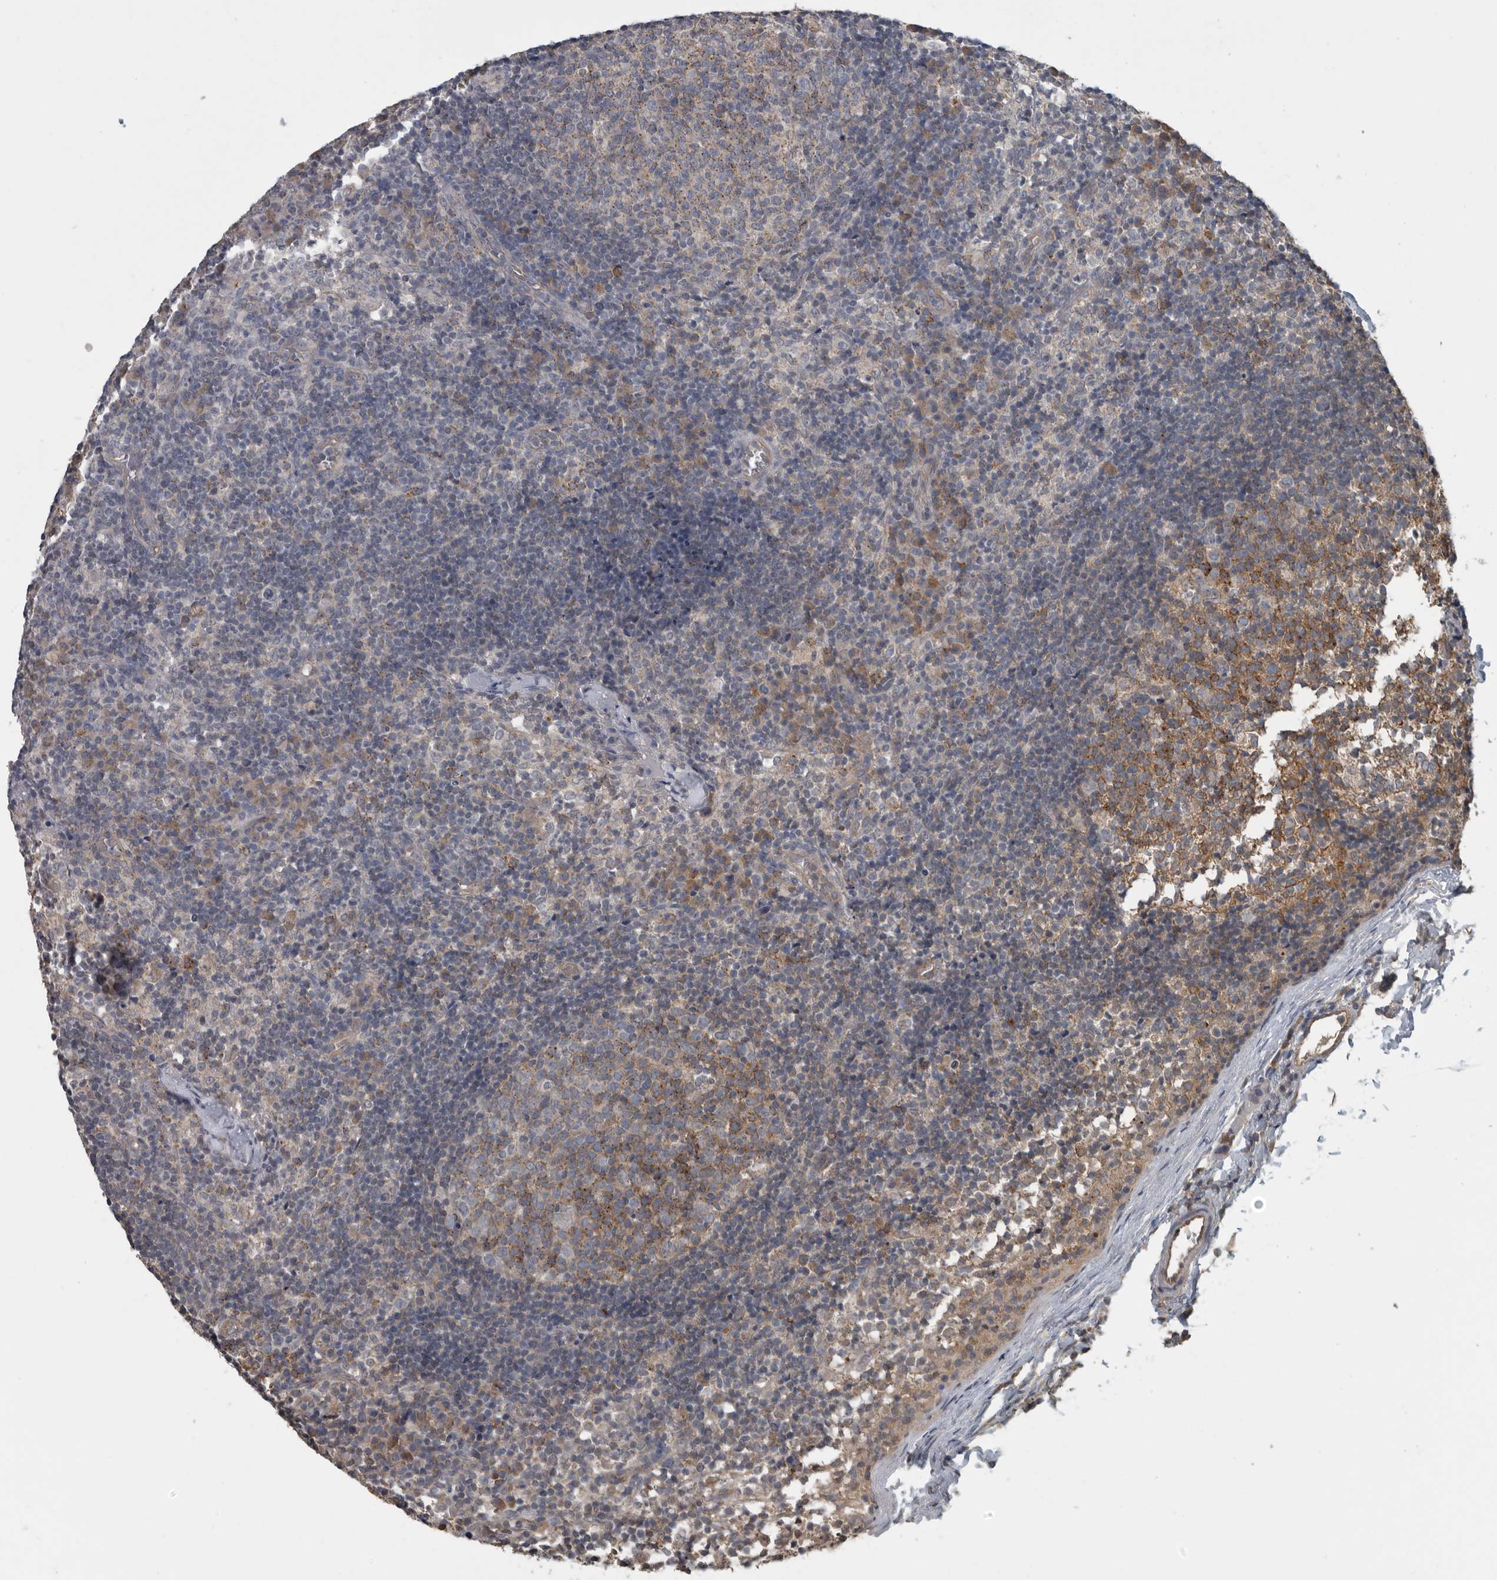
{"staining": {"intensity": "moderate", "quantity": "25%-75%", "location": "cytoplasmic/membranous"}, "tissue": "lymph node", "cell_type": "Germinal center cells", "image_type": "normal", "snomed": [{"axis": "morphology", "description": "Normal tissue, NOS"}, {"axis": "morphology", "description": "Inflammation, NOS"}, {"axis": "topography", "description": "Lymph node"}], "caption": "Immunohistochemical staining of normal human lymph node shows moderate cytoplasmic/membranous protein positivity in about 25%-75% of germinal center cells.", "gene": "AFAP1", "patient": {"sex": "male", "age": 55}}